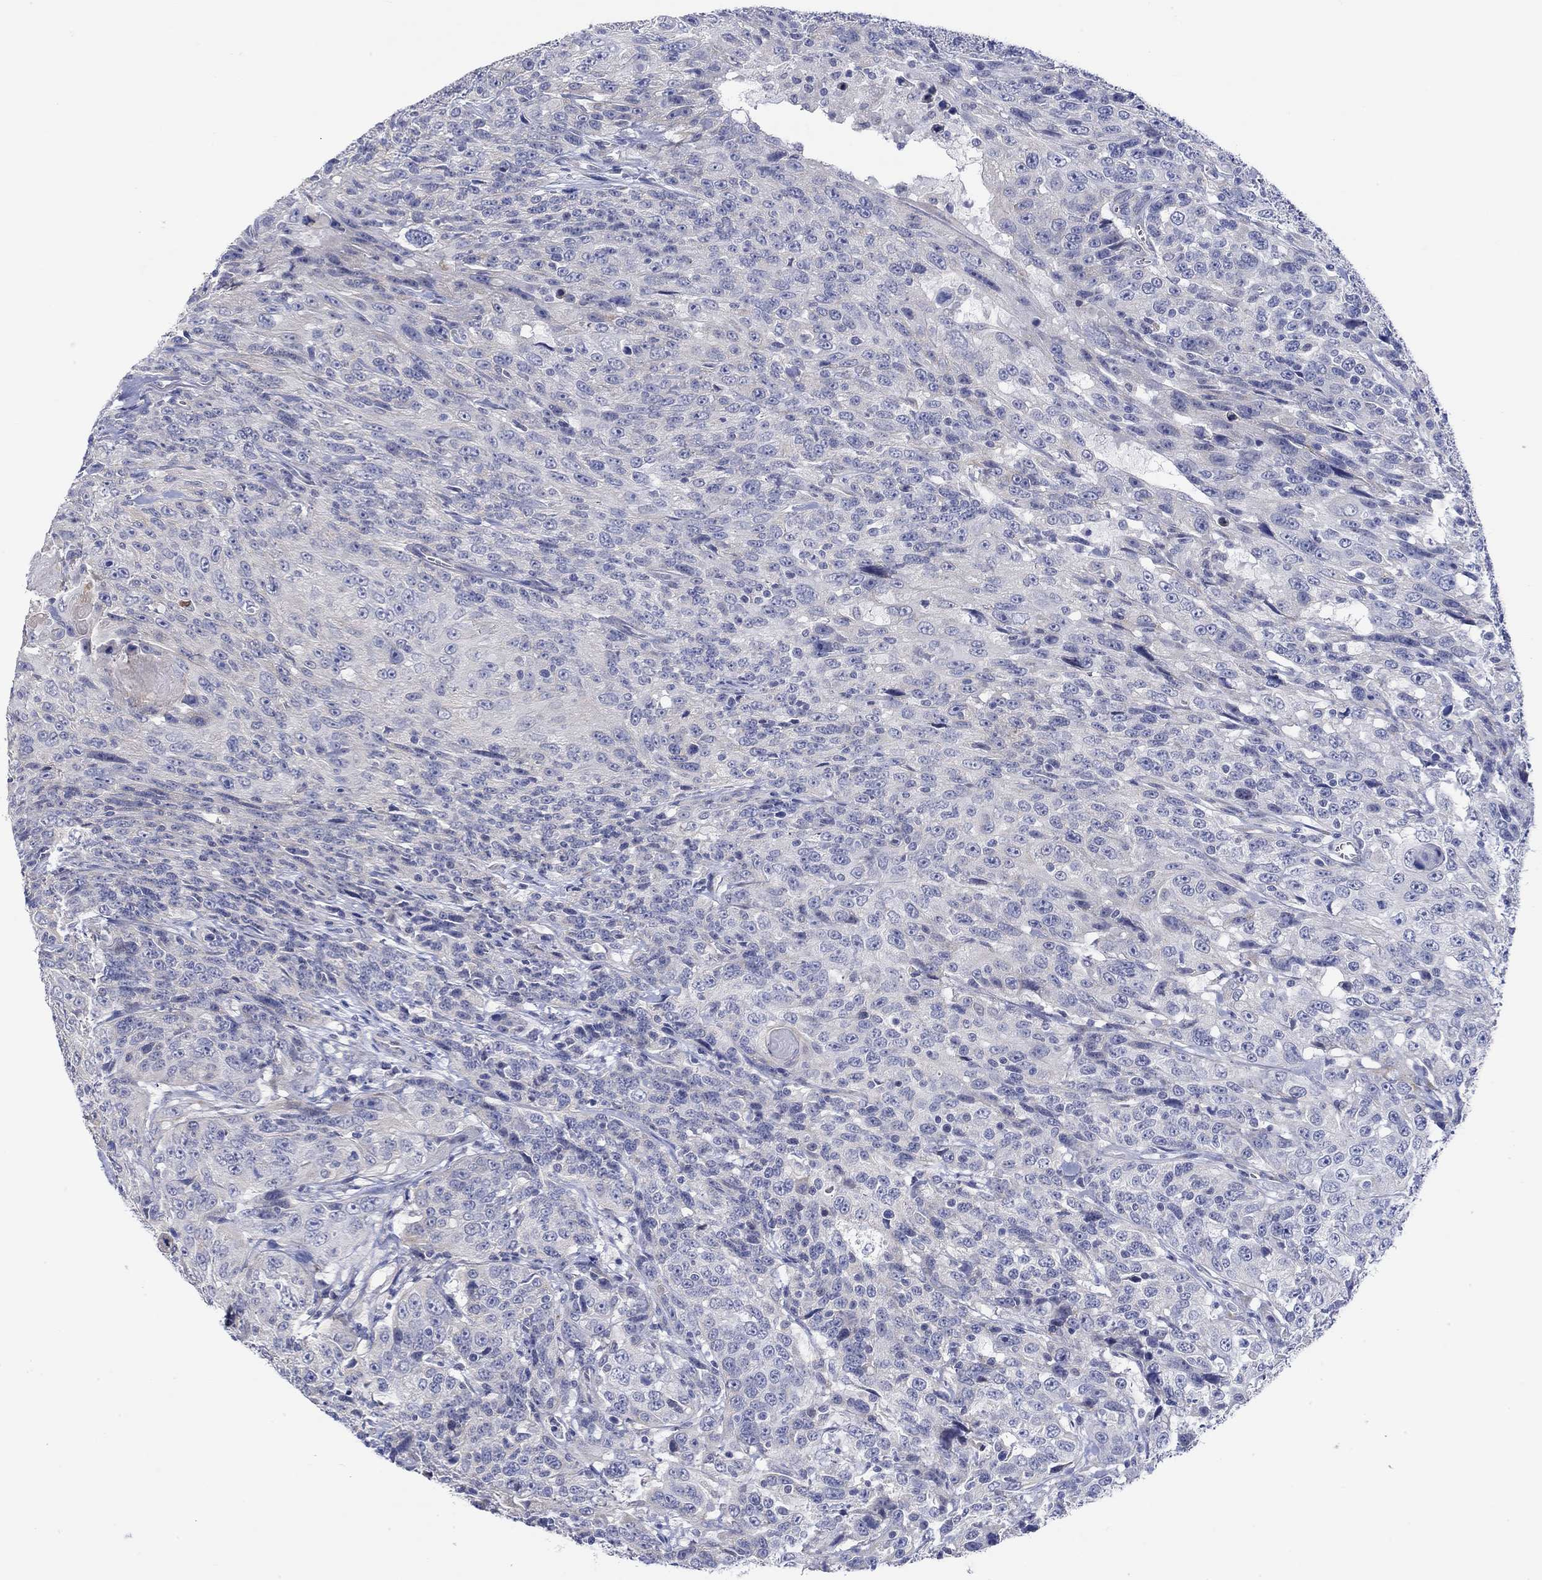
{"staining": {"intensity": "negative", "quantity": "none", "location": "none"}, "tissue": "urothelial cancer", "cell_type": "Tumor cells", "image_type": "cancer", "snomed": [{"axis": "morphology", "description": "Urothelial carcinoma, NOS"}, {"axis": "morphology", "description": "Urothelial carcinoma, High grade"}, {"axis": "topography", "description": "Urinary bladder"}], "caption": "IHC image of neoplastic tissue: urothelial cancer stained with DAB shows no significant protein positivity in tumor cells. Nuclei are stained in blue.", "gene": "KRT222", "patient": {"sex": "female", "age": 73}}